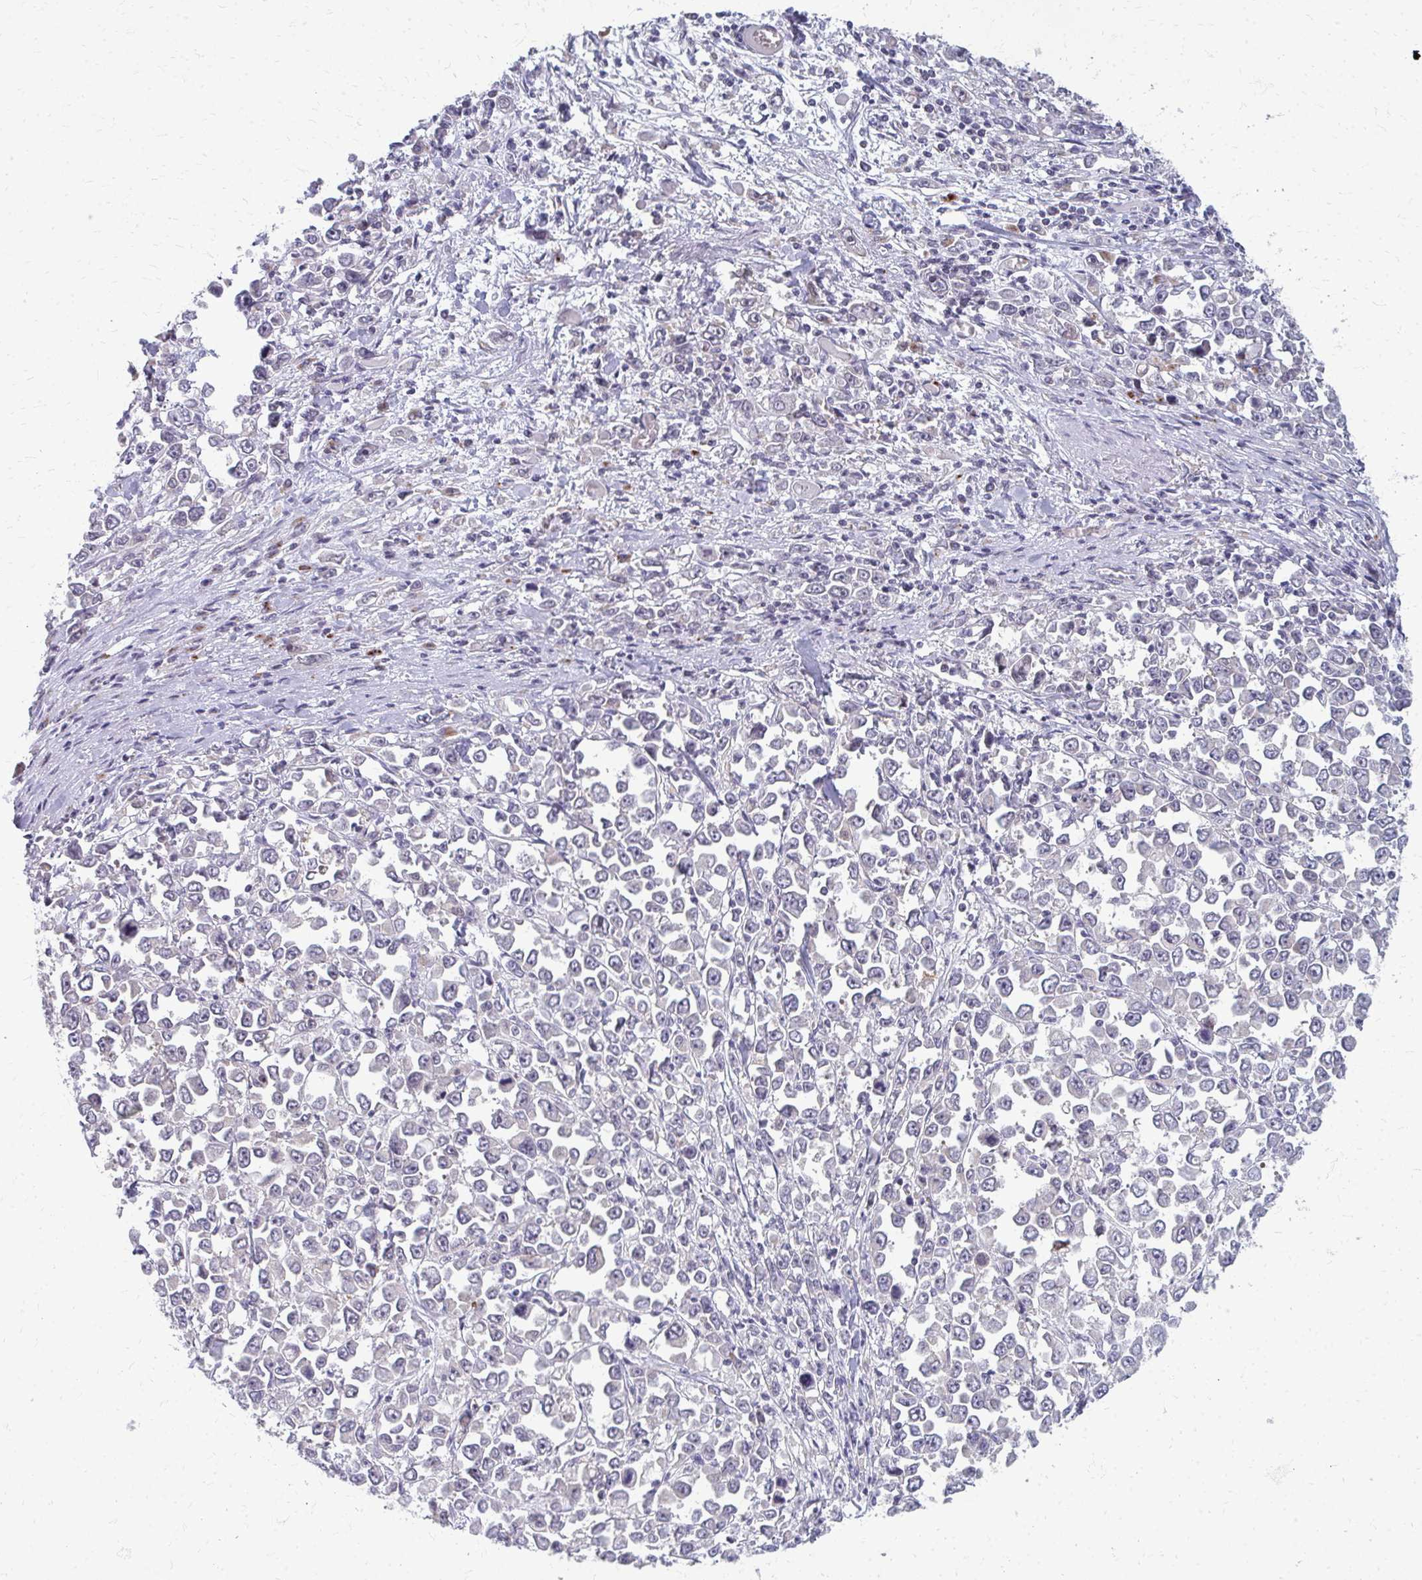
{"staining": {"intensity": "negative", "quantity": "none", "location": "none"}, "tissue": "stomach cancer", "cell_type": "Tumor cells", "image_type": "cancer", "snomed": [{"axis": "morphology", "description": "Adenocarcinoma, NOS"}, {"axis": "topography", "description": "Stomach, upper"}], "caption": "The histopathology image displays no significant staining in tumor cells of stomach cancer (adenocarcinoma).", "gene": "NUDT16", "patient": {"sex": "male", "age": 70}}